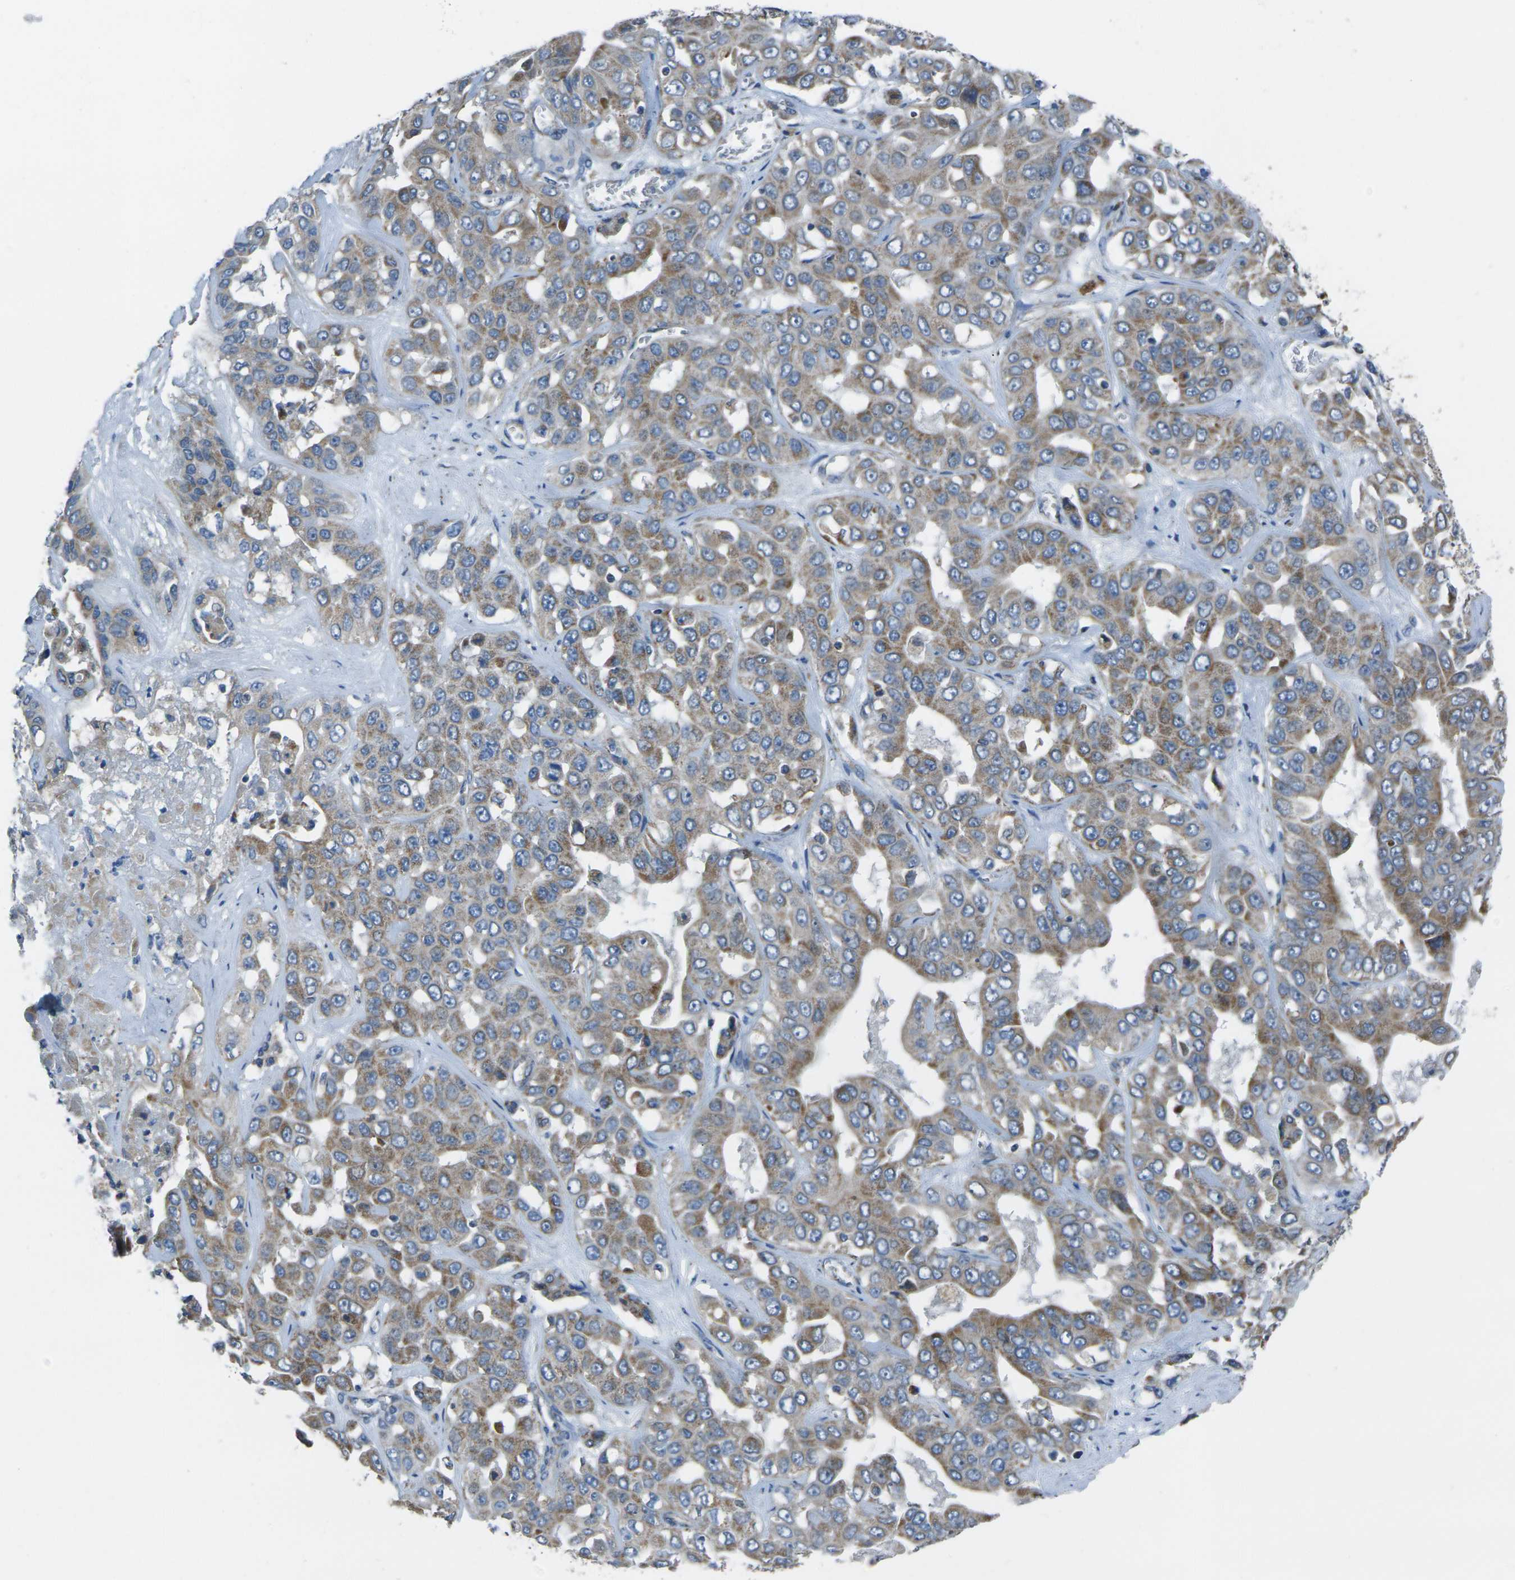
{"staining": {"intensity": "moderate", "quantity": ">75%", "location": "cytoplasmic/membranous"}, "tissue": "liver cancer", "cell_type": "Tumor cells", "image_type": "cancer", "snomed": [{"axis": "morphology", "description": "Cholangiocarcinoma"}, {"axis": "topography", "description": "Liver"}], "caption": "Liver cancer stained with a protein marker demonstrates moderate staining in tumor cells.", "gene": "TMEM120B", "patient": {"sex": "female", "age": 52}}